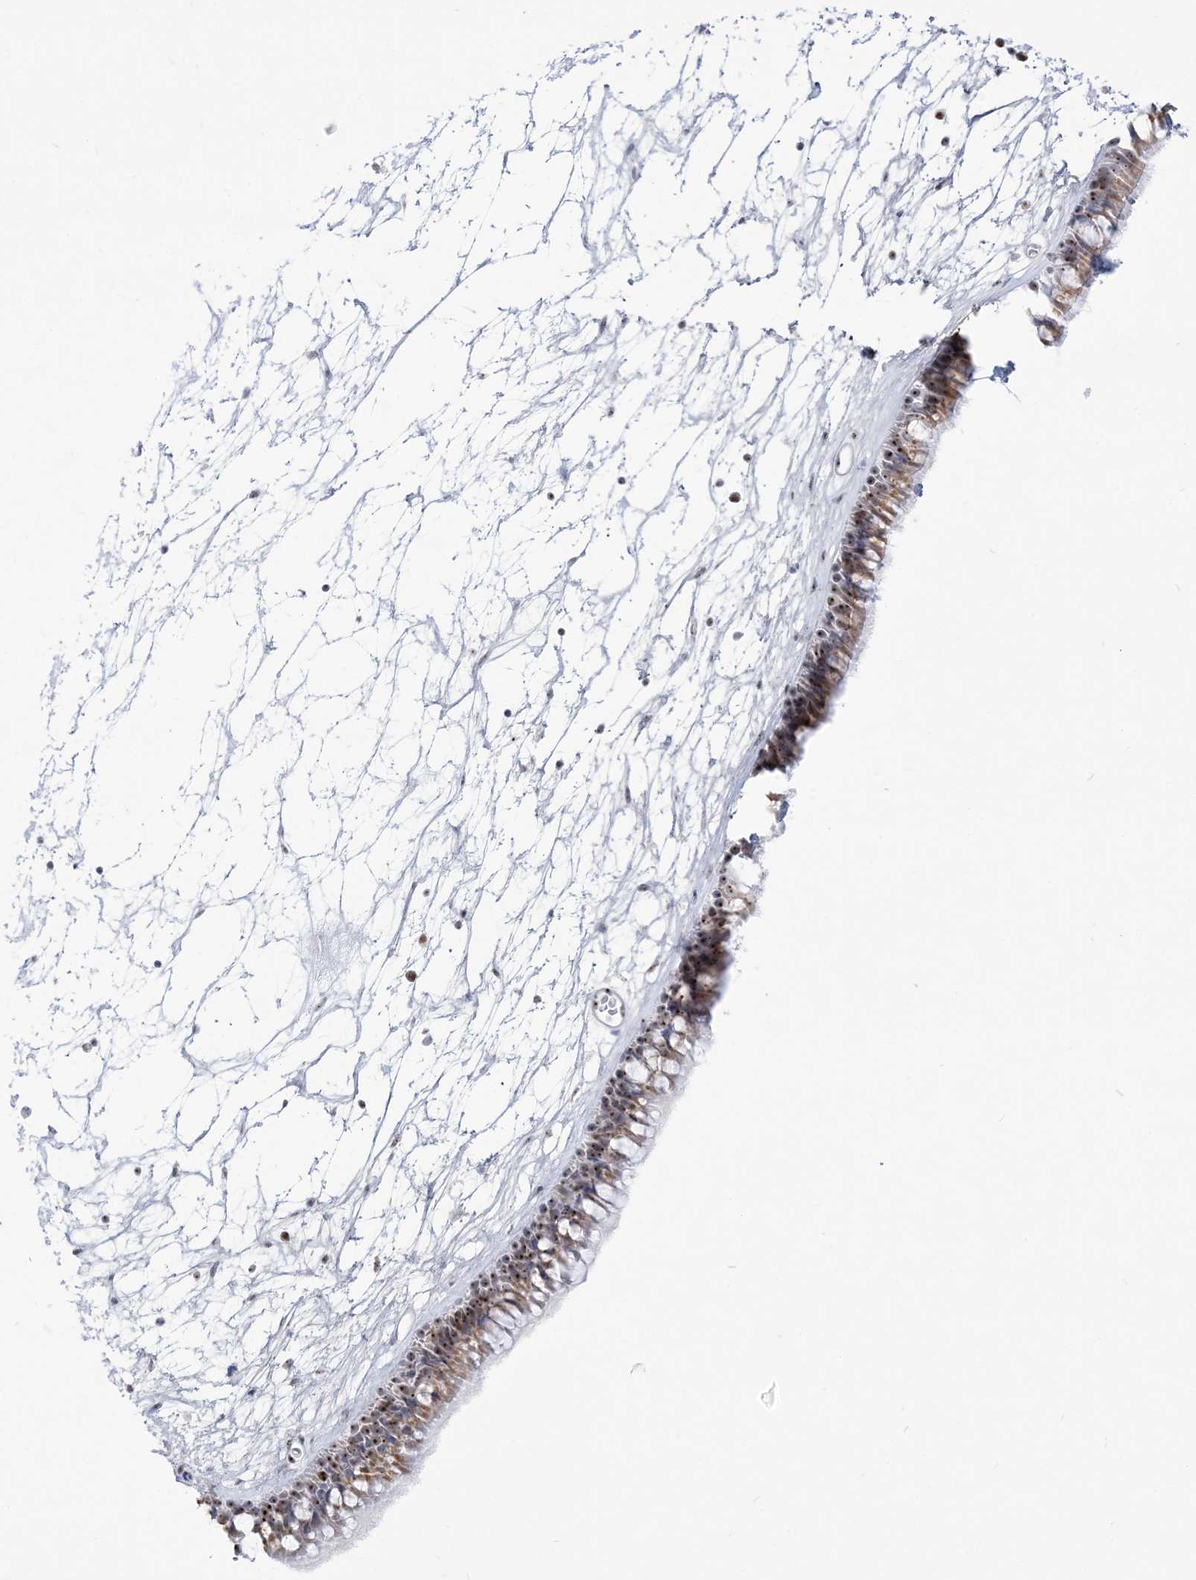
{"staining": {"intensity": "moderate", "quantity": ">75%", "location": "cytoplasmic/membranous,nuclear"}, "tissue": "nasopharynx", "cell_type": "Respiratory epithelial cells", "image_type": "normal", "snomed": [{"axis": "morphology", "description": "Normal tissue, NOS"}, {"axis": "topography", "description": "Nasopharynx"}], "caption": "Brown immunohistochemical staining in benign human nasopharynx reveals moderate cytoplasmic/membranous,nuclear staining in about >75% of respiratory epithelial cells.", "gene": "DDX21", "patient": {"sex": "male", "age": 64}}